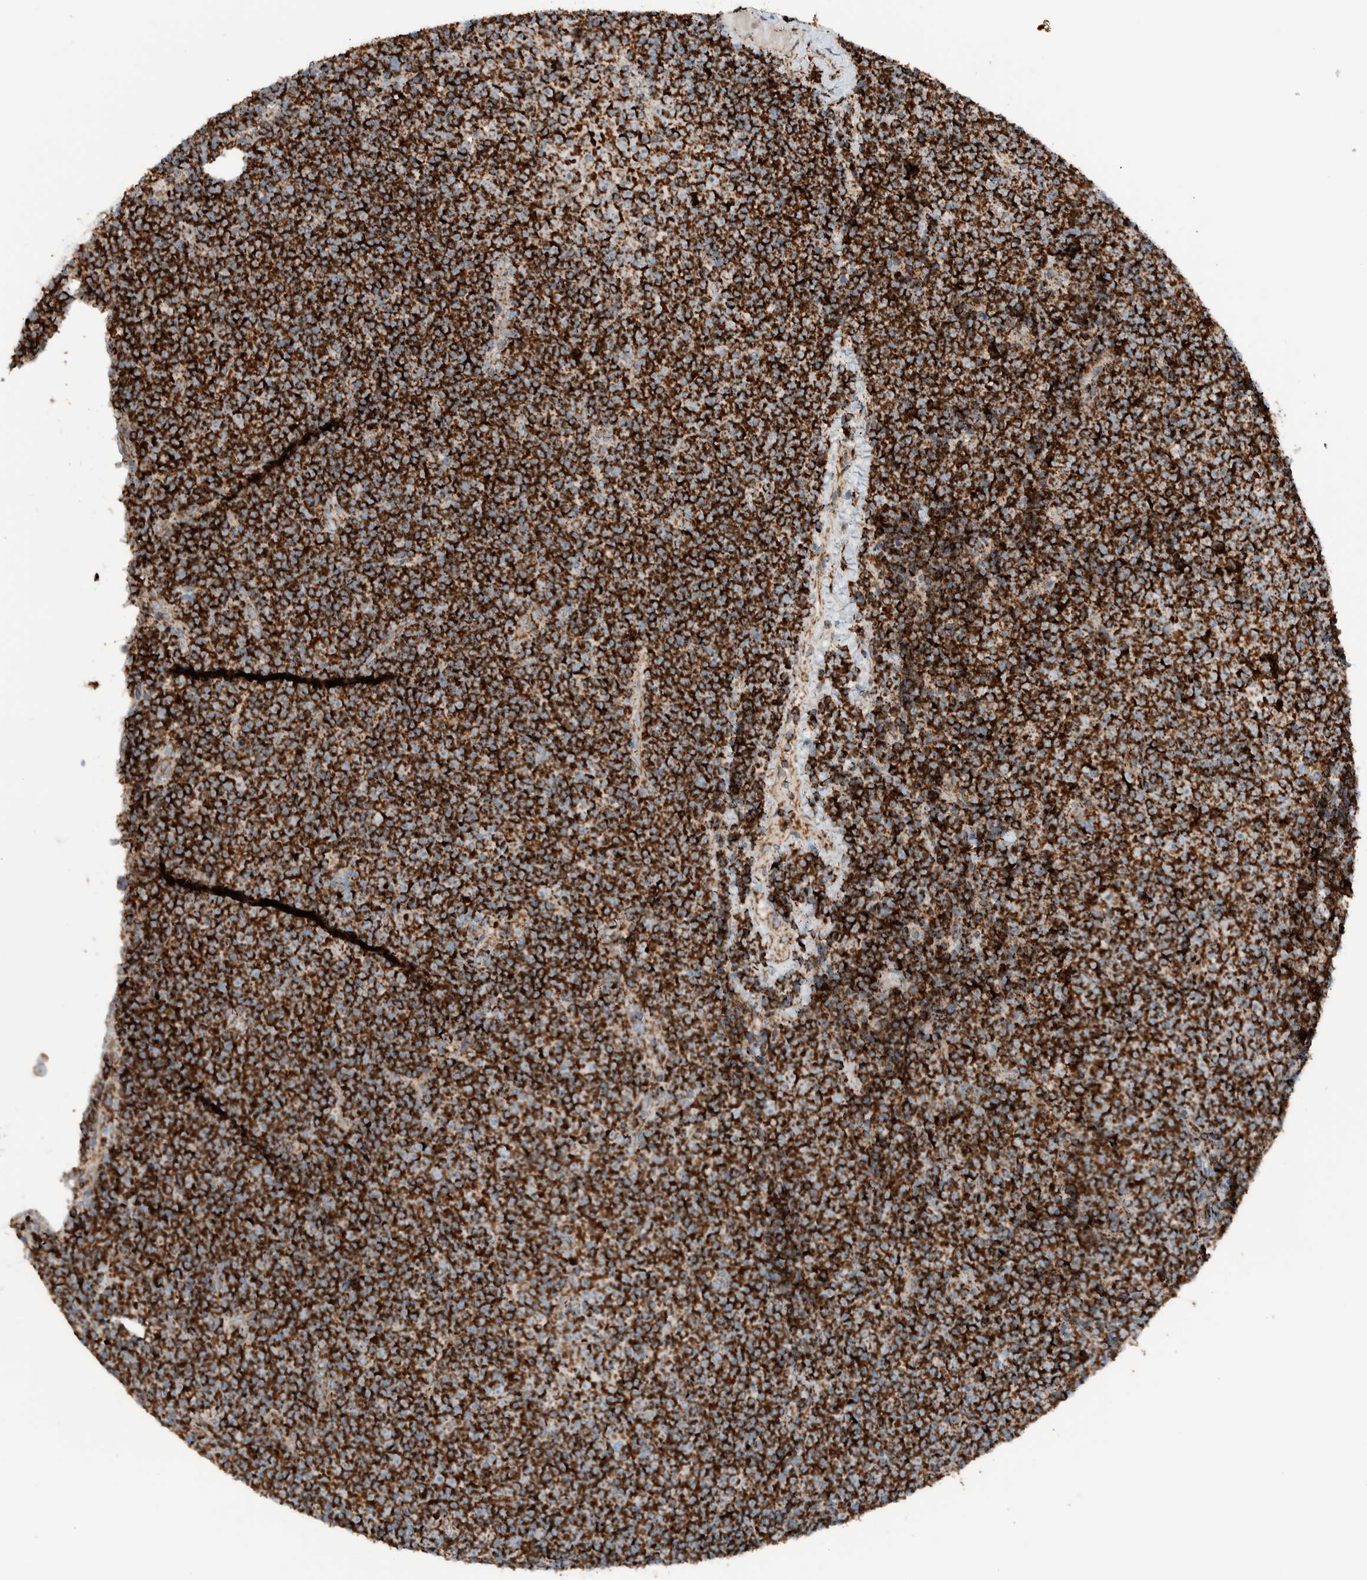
{"staining": {"intensity": "strong", "quantity": ">75%", "location": "cytoplasmic/membranous"}, "tissue": "lymphoma", "cell_type": "Tumor cells", "image_type": "cancer", "snomed": [{"axis": "morphology", "description": "Malignant lymphoma, non-Hodgkin's type, Low grade"}, {"axis": "topography", "description": "Lymph node"}], "caption": "Protein expression by IHC displays strong cytoplasmic/membranous expression in about >75% of tumor cells in malignant lymphoma, non-Hodgkin's type (low-grade).", "gene": "CNTROB", "patient": {"sex": "female", "age": 67}}